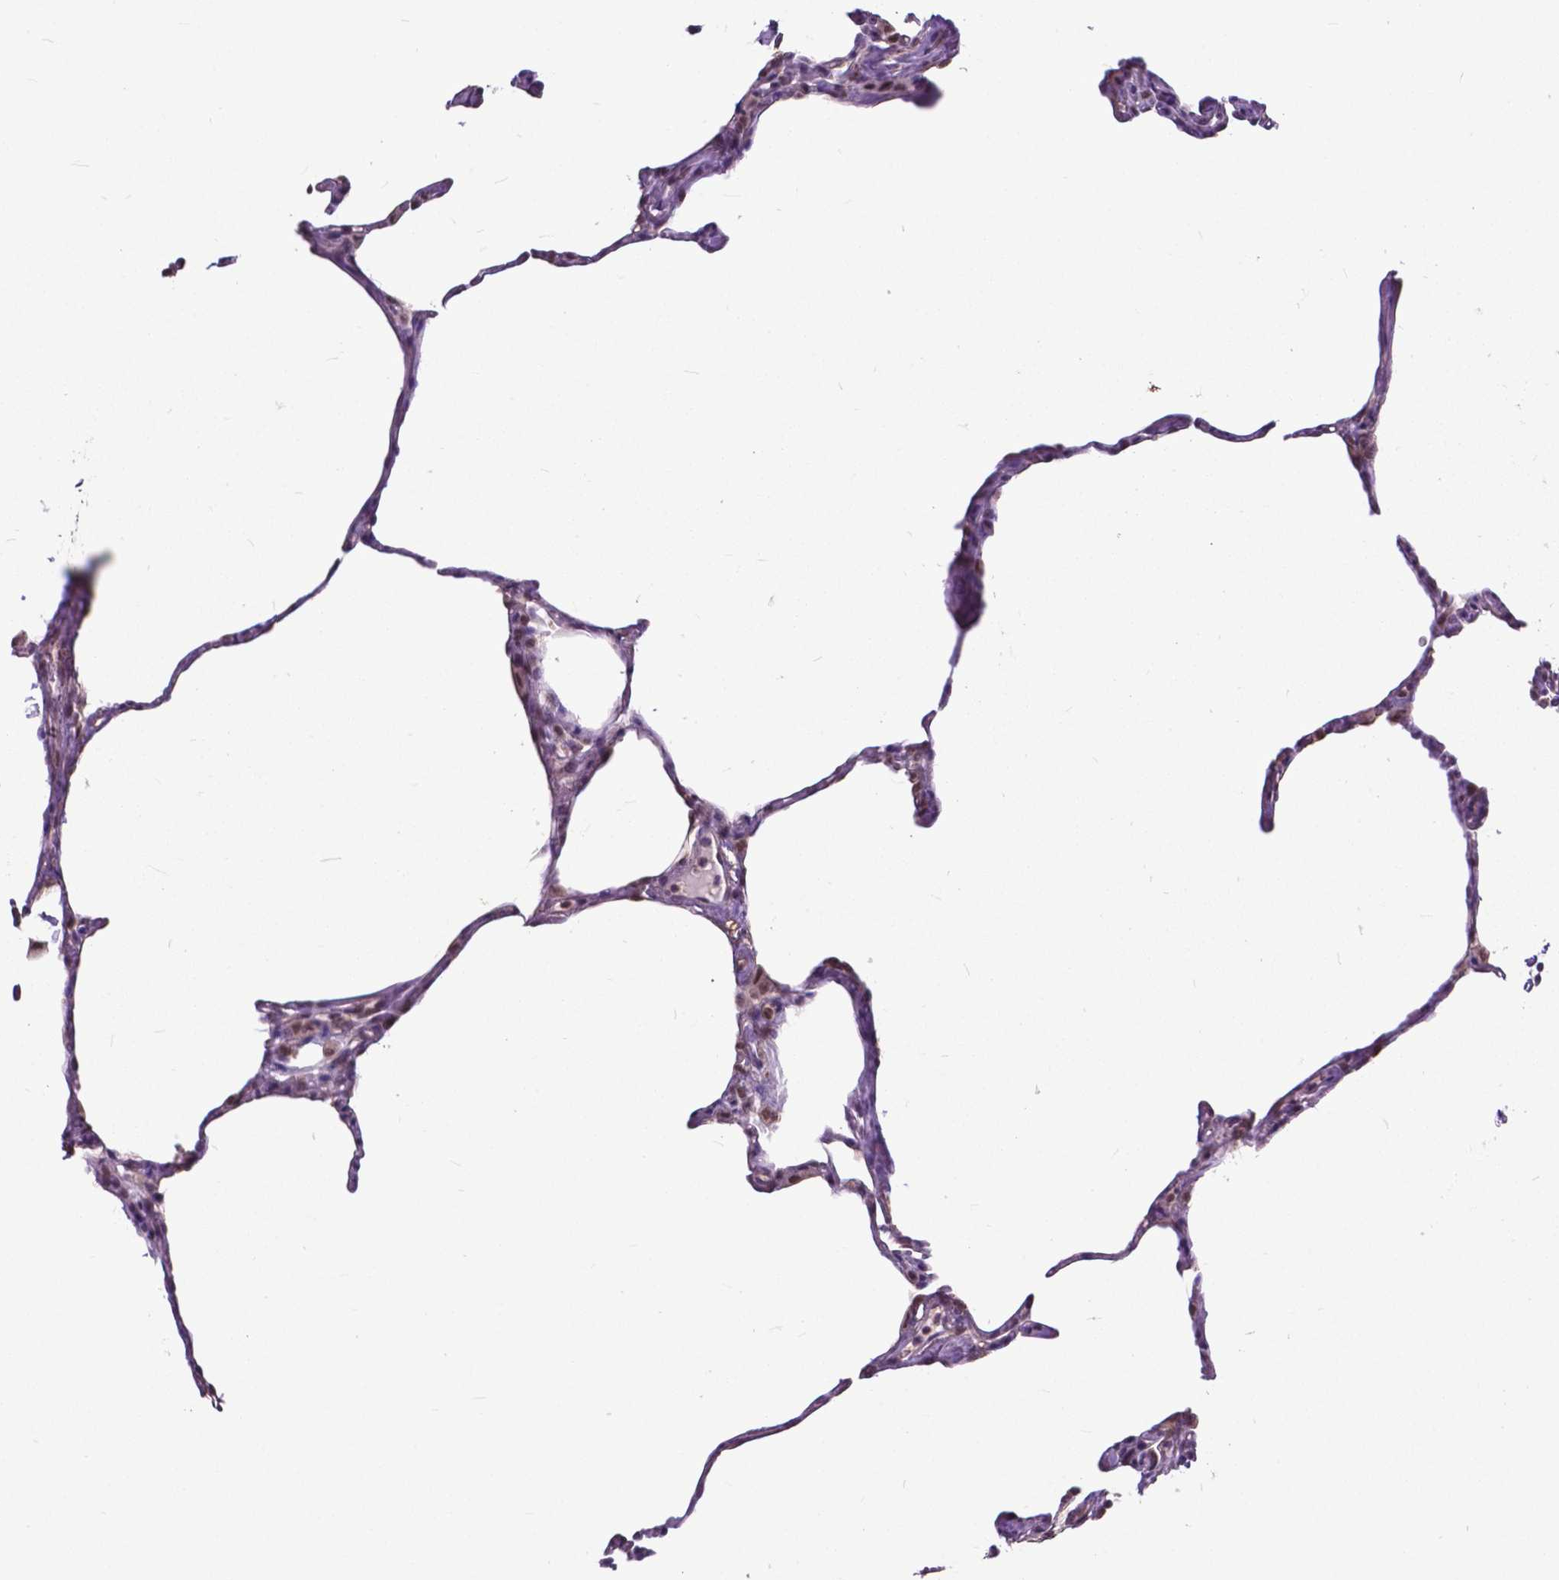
{"staining": {"intensity": "negative", "quantity": "none", "location": "none"}, "tissue": "lung", "cell_type": "Alveolar cells", "image_type": "normal", "snomed": [{"axis": "morphology", "description": "Normal tissue, NOS"}, {"axis": "topography", "description": "Lung"}], "caption": "An image of lung stained for a protein shows no brown staining in alveolar cells.", "gene": "FAF1", "patient": {"sex": "male", "age": 65}}